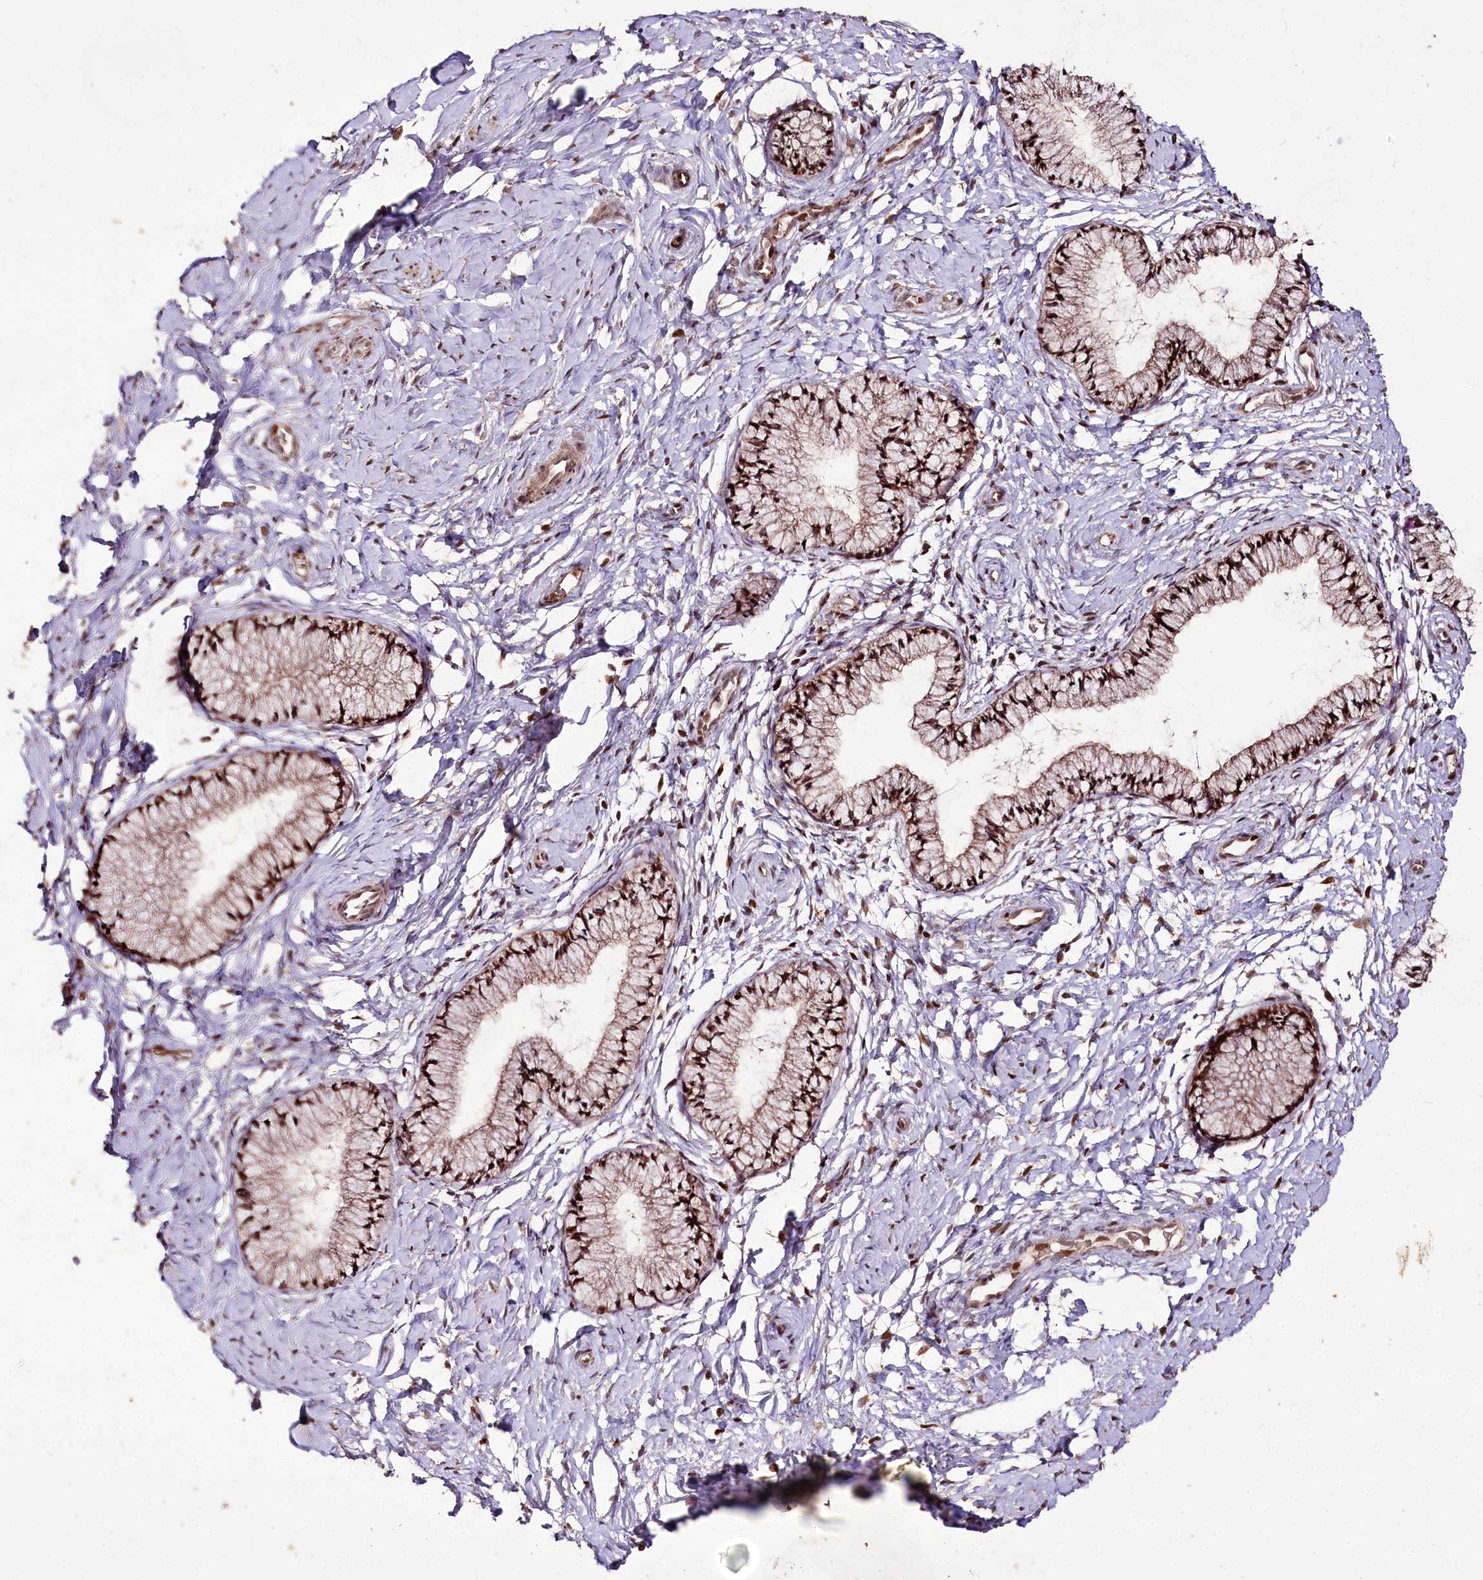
{"staining": {"intensity": "moderate", "quantity": ">75%", "location": "cytoplasmic/membranous,nuclear"}, "tissue": "cervix", "cell_type": "Glandular cells", "image_type": "normal", "snomed": [{"axis": "morphology", "description": "Normal tissue, NOS"}, {"axis": "topography", "description": "Cervix"}], "caption": "Protein staining of benign cervix reveals moderate cytoplasmic/membranous,nuclear staining in about >75% of glandular cells. (Stains: DAB in brown, nuclei in blue, Microscopy: brightfield microscopy at high magnification).", "gene": "CARD19", "patient": {"sex": "female", "age": 33}}